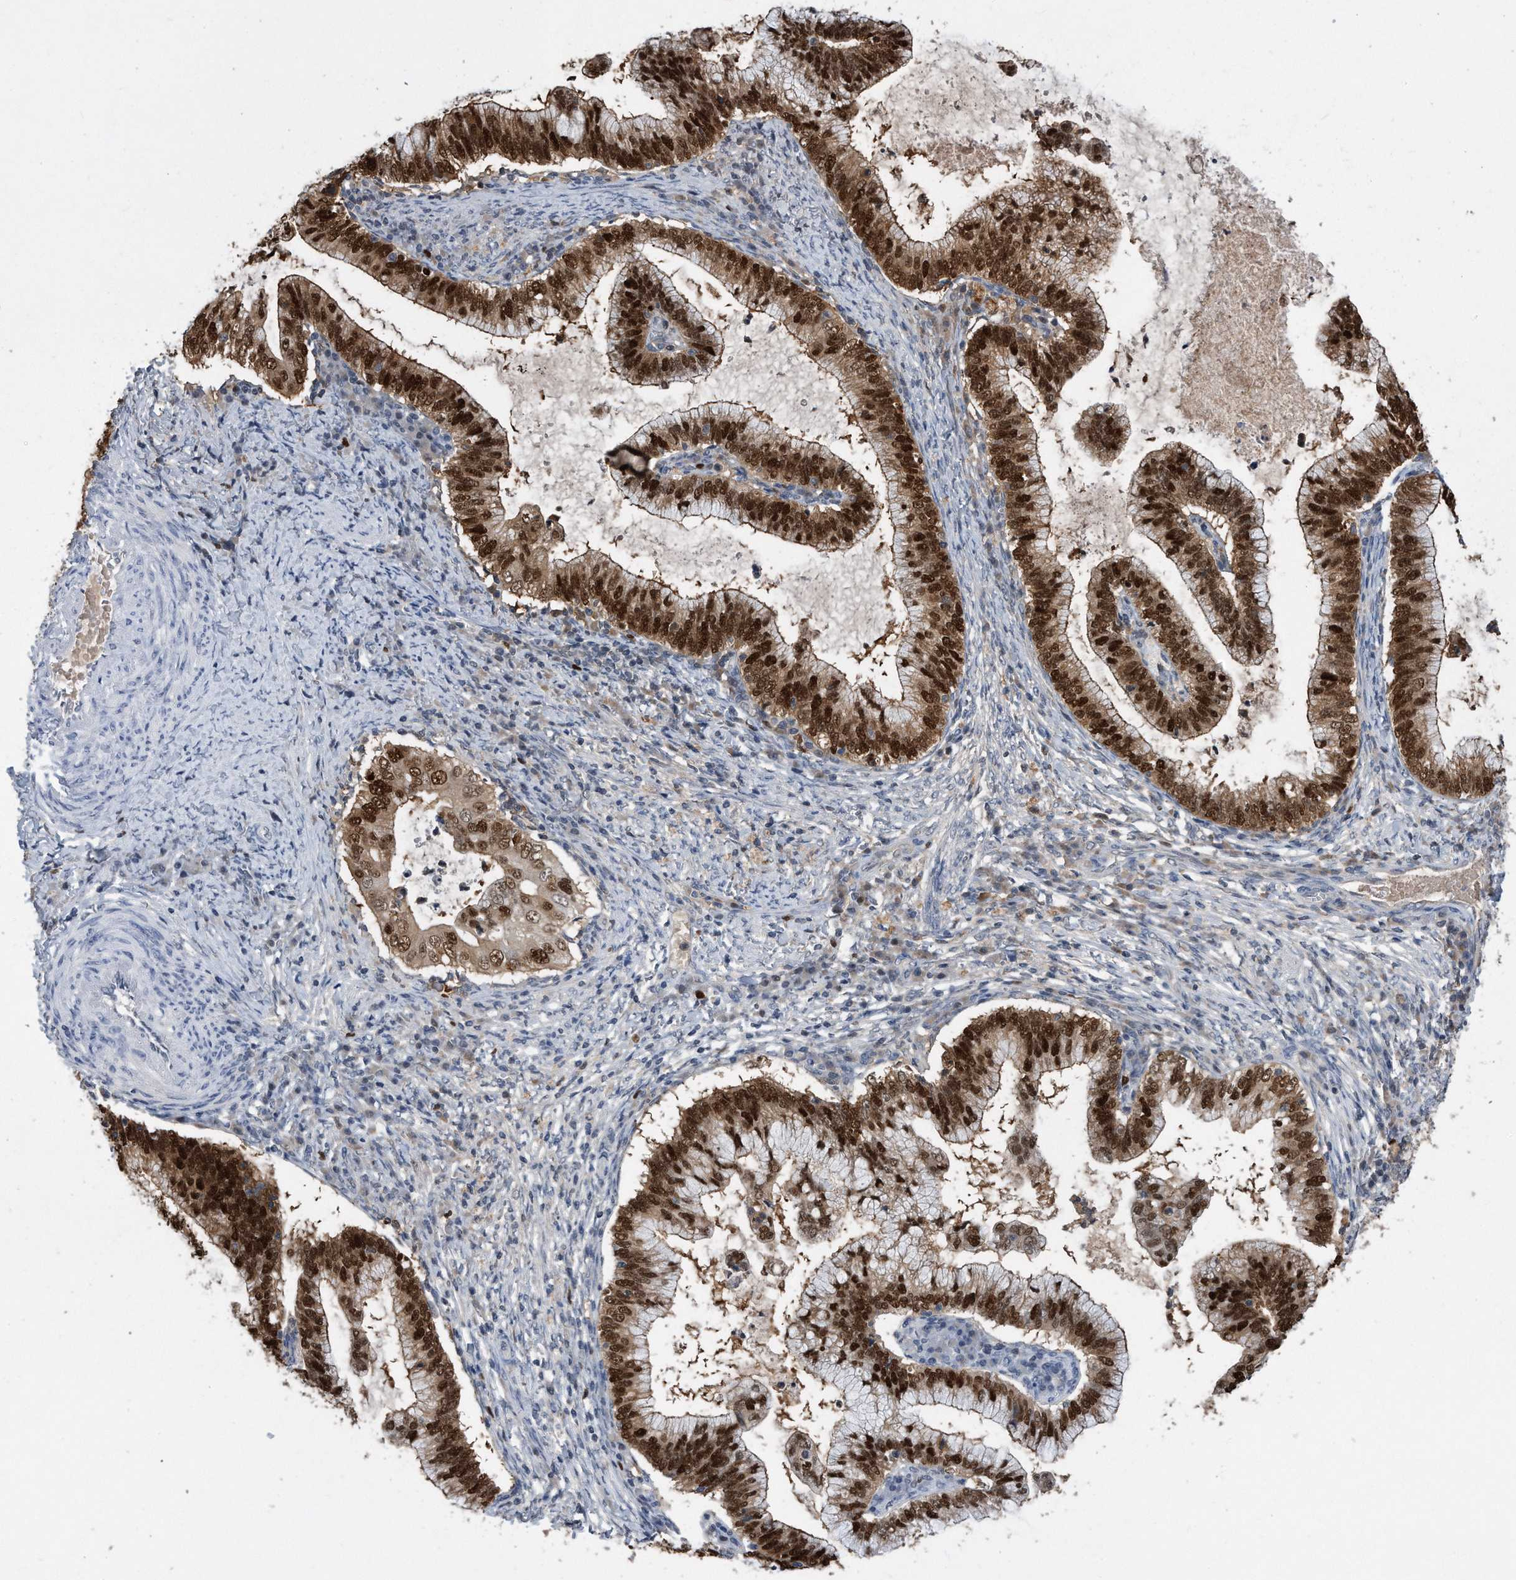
{"staining": {"intensity": "strong", "quantity": ">75%", "location": "nuclear"}, "tissue": "cervical cancer", "cell_type": "Tumor cells", "image_type": "cancer", "snomed": [{"axis": "morphology", "description": "Adenocarcinoma, NOS"}, {"axis": "topography", "description": "Cervix"}], "caption": "IHC staining of cervical cancer (adenocarcinoma), which exhibits high levels of strong nuclear positivity in about >75% of tumor cells indicating strong nuclear protein expression. The staining was performed using DAB (brown) for protein detection and nuclei were counterstained in hematoxylin (blue).", "gene": "PCNA", "patient": {"sex": "female", "age": 36}}